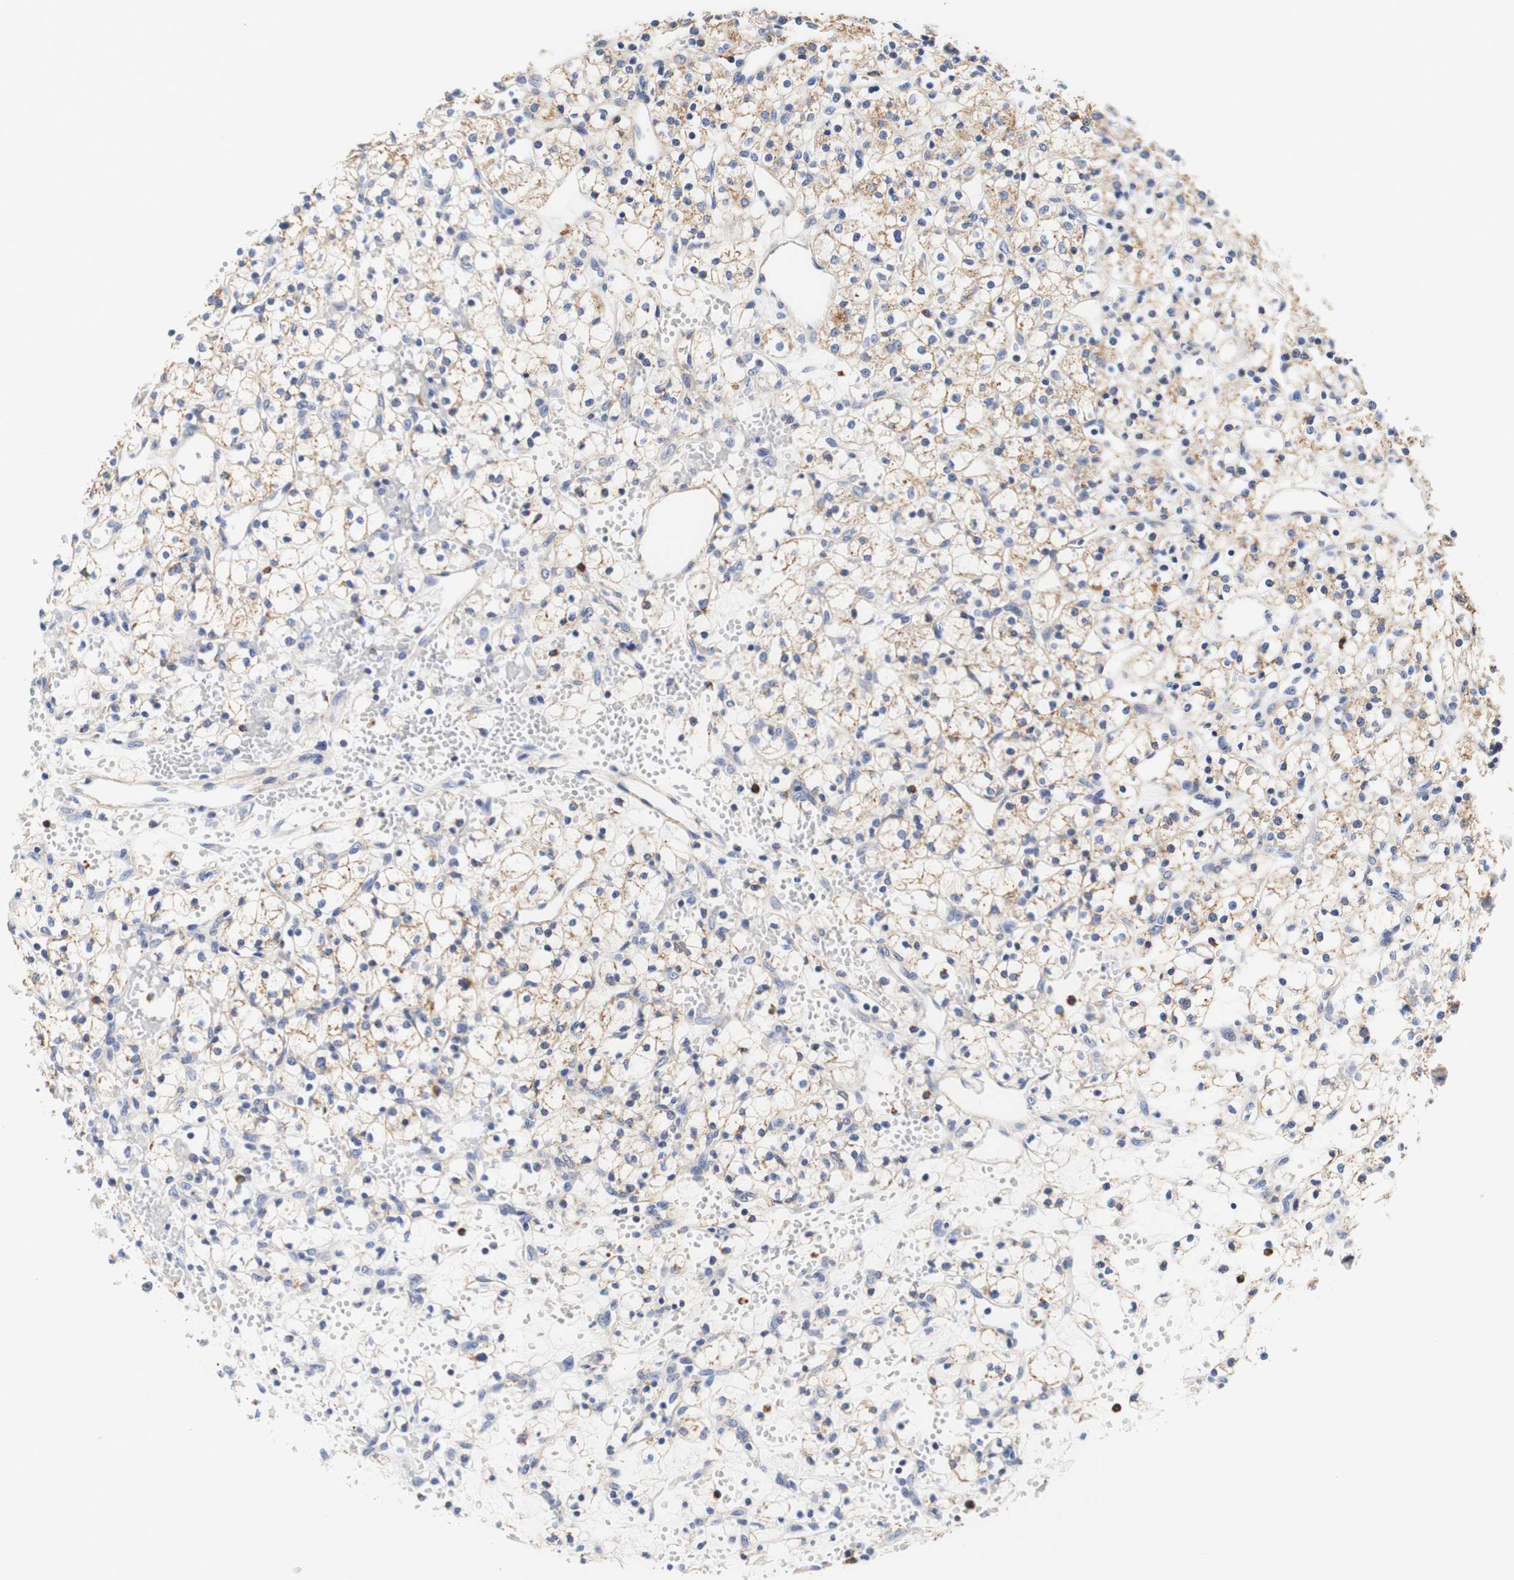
{"staining": {"intensity": "weak", "quantity": ">75%", "location": "cytoplasmic/membranous"}, "tissue": "renal cancer", "cell_type": "Tumor cells", "image_type": "cancer", "snomed": [{"axis": "morphology", "description": "Adenocarcinoma, NOS"}, {"axis": "topography", "description": "Kidney"}], "caption": "Weak cytoplasmic/membranous expression for a protein is present in approximately >75% of tumor cells of renal cancer (adenocarcinoma) using immunohistochemistry (IHC).", "gene": "CAMK4", "patient": {"sex": "female", "age": 60}}